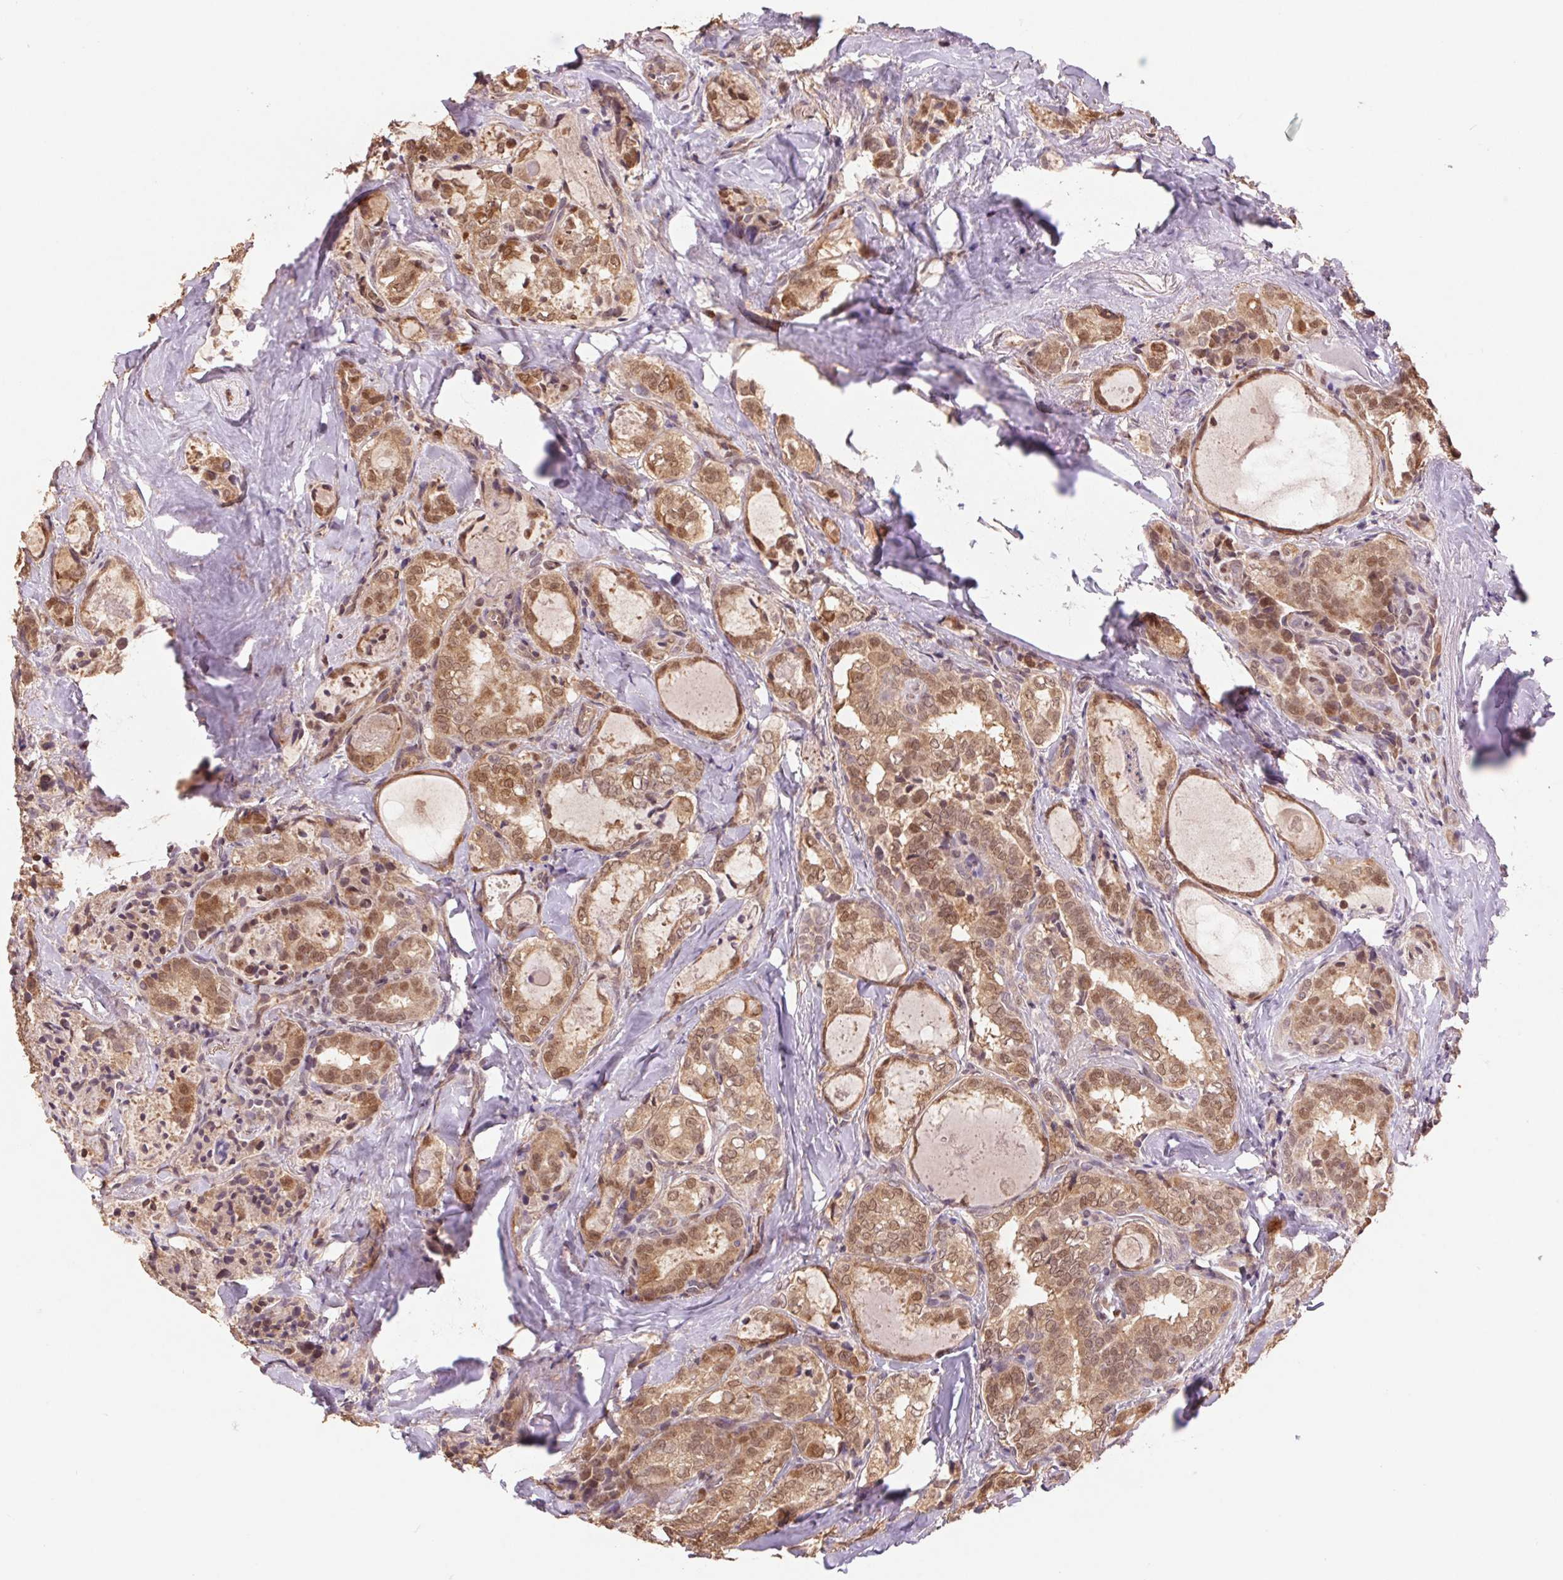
{"staining": {"intensity": "moderate", "quantity": ">75%", "location": "cytoplasmic/membranous,nuclear"}, "tissue": "thyroid cancer", "cell_type": "Tumor cells", "image_type": "cancer", "snomed": [{"axis": "morphology", "description": "Papillary adenocarcinoma, NOS"}, {"axis": "topography", "description": "Thyroid gland"}], "caption": "Protein staining reveals moderate cytoplasmic/membranous and nuclear staining in about >75% of tumor cells in thyroid papillary adenocarcinoma.", "gene": "CUTA", "patient": {"sex": "female", "age": 75}}